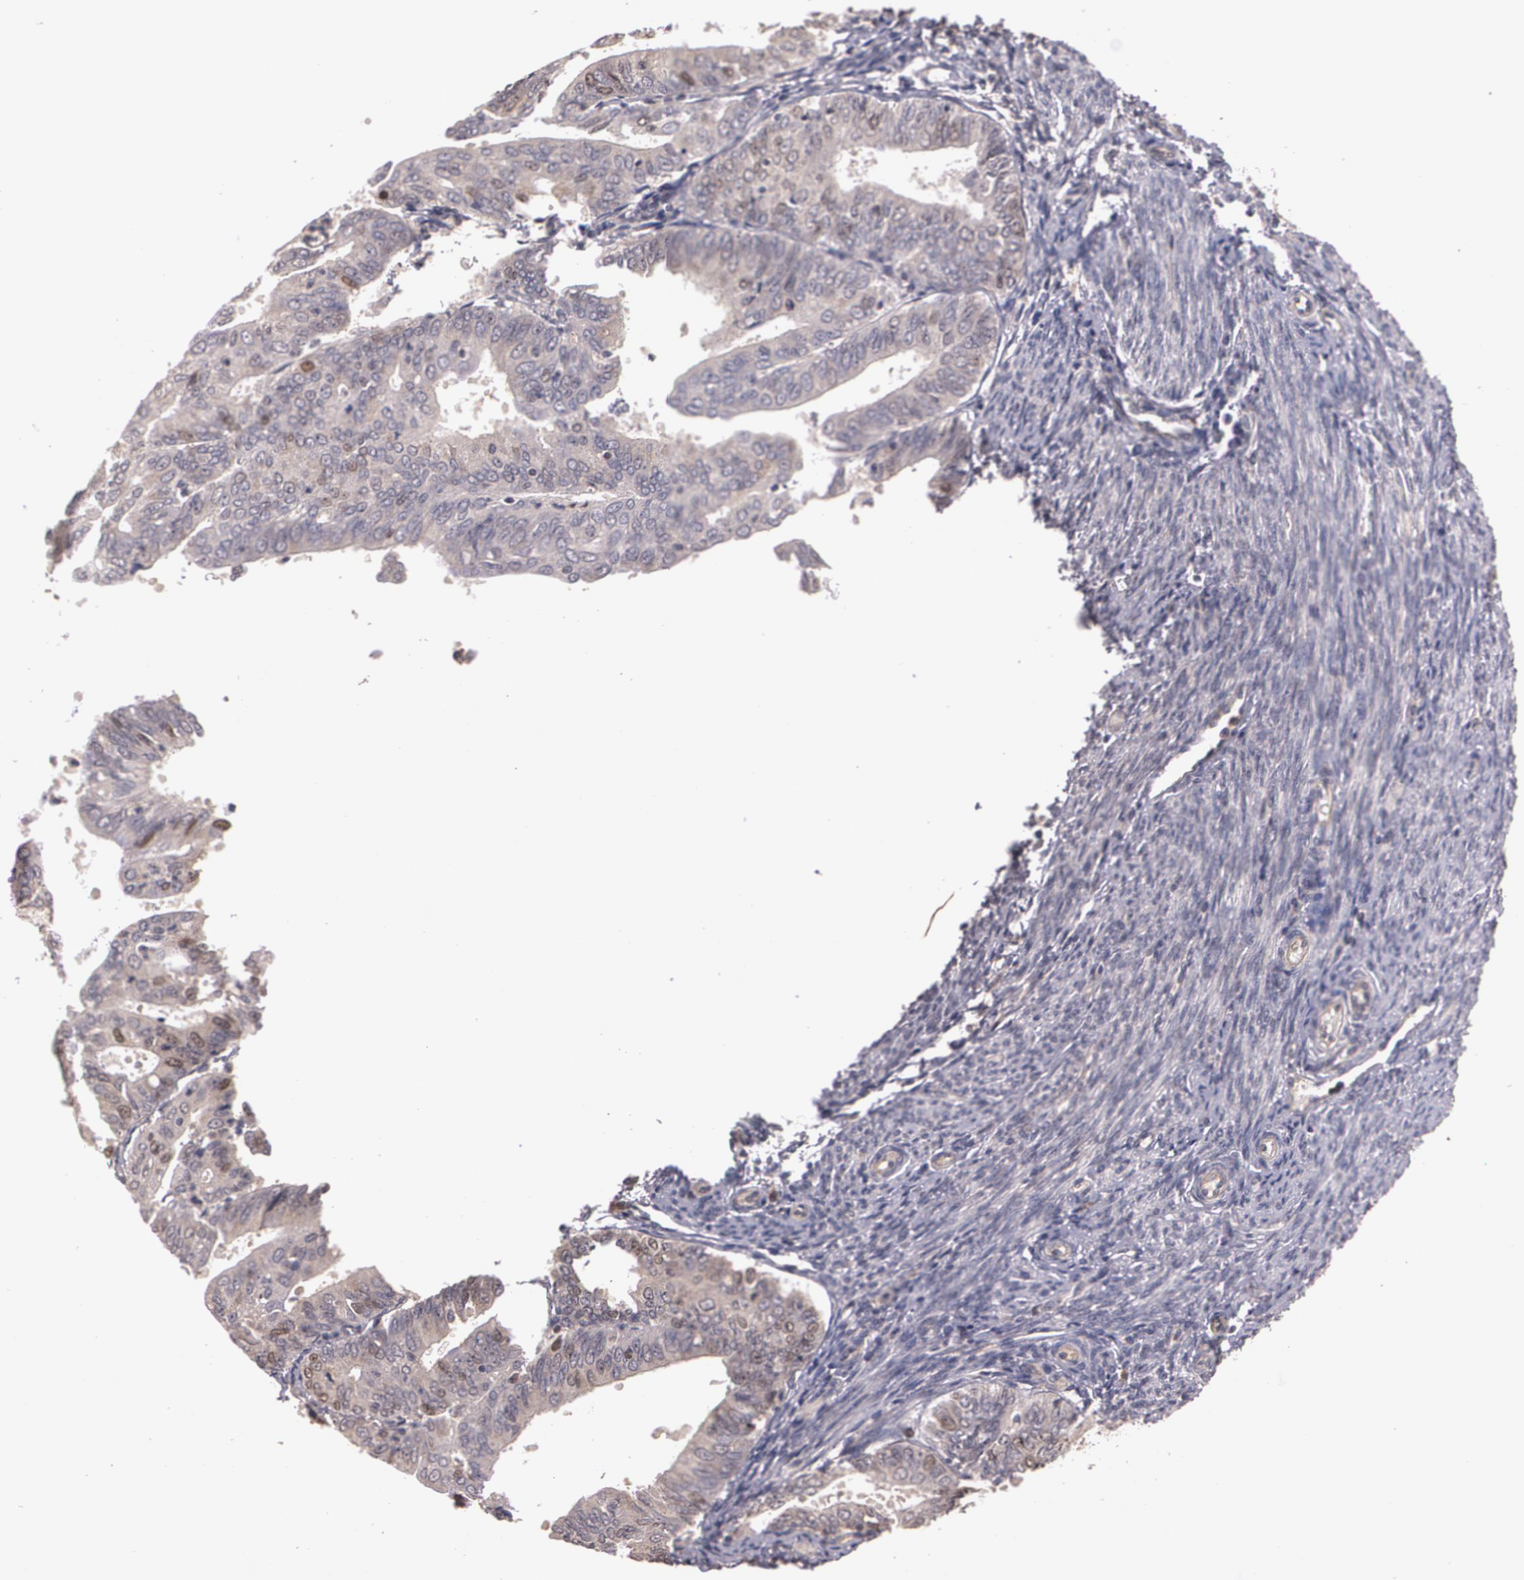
{"staining": {"intensity": "weak", "quantity": "<25%", "location": "nuclear"}, "tissue": "endometrial cancer", "cell_type": "Tumor cells", "image_type": "cancer", "snomed": [{"axis": "morphology", "description": "Adenocarcinoma, NOS"}, {"axis": "topography", "description": "Endometrium"}], "caption": "Immunohistochemistry (IHC) image of adenocarcinoma (endometrial) stained for a protein (brown), which demonstrates no staining in tumor cells.", "gene": "BRCA1", "patient": {"sex": "female", "age": 79}}